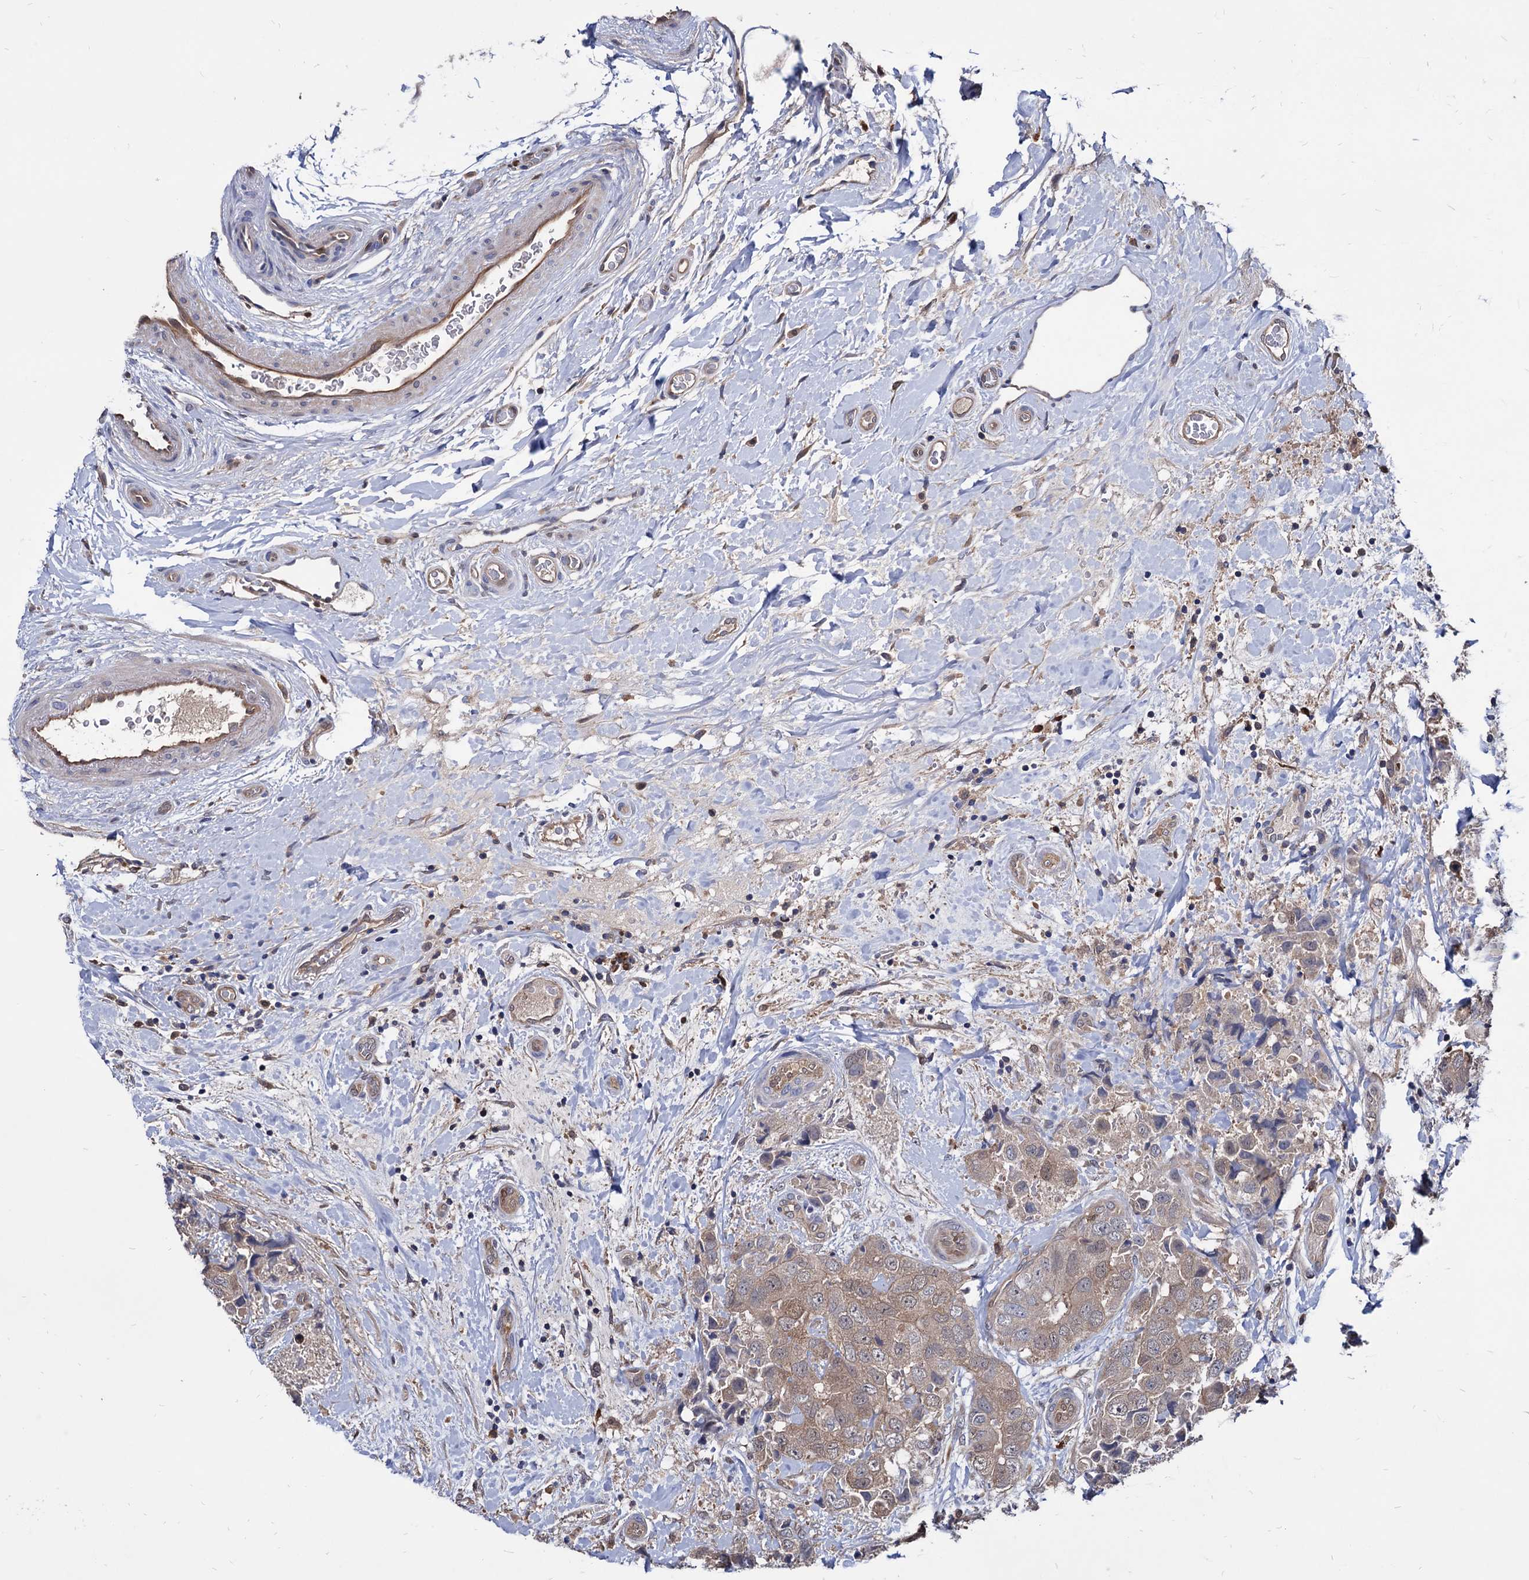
{"staining": {"intensity": "weak", "quantity": ">75%", "location": "cytoplasmic/membranous,nuclear"}, "tissue": "breast cancer", "cell_type": "Tumor cells", "image_type": "cancer", "snomed": [{"axis": "morphology", "description": "Duct carcinoma"}, {"axis": "topography", "description": "Breast"}], "caption": "Infiltrating ductal carcinoma (breast) stained for a protein displays weak cytoplasmic/membranous and nuclear positivity in tumor cells.", "gene": "CPPED1", "patient": {"sex": "female", "age": 62}}